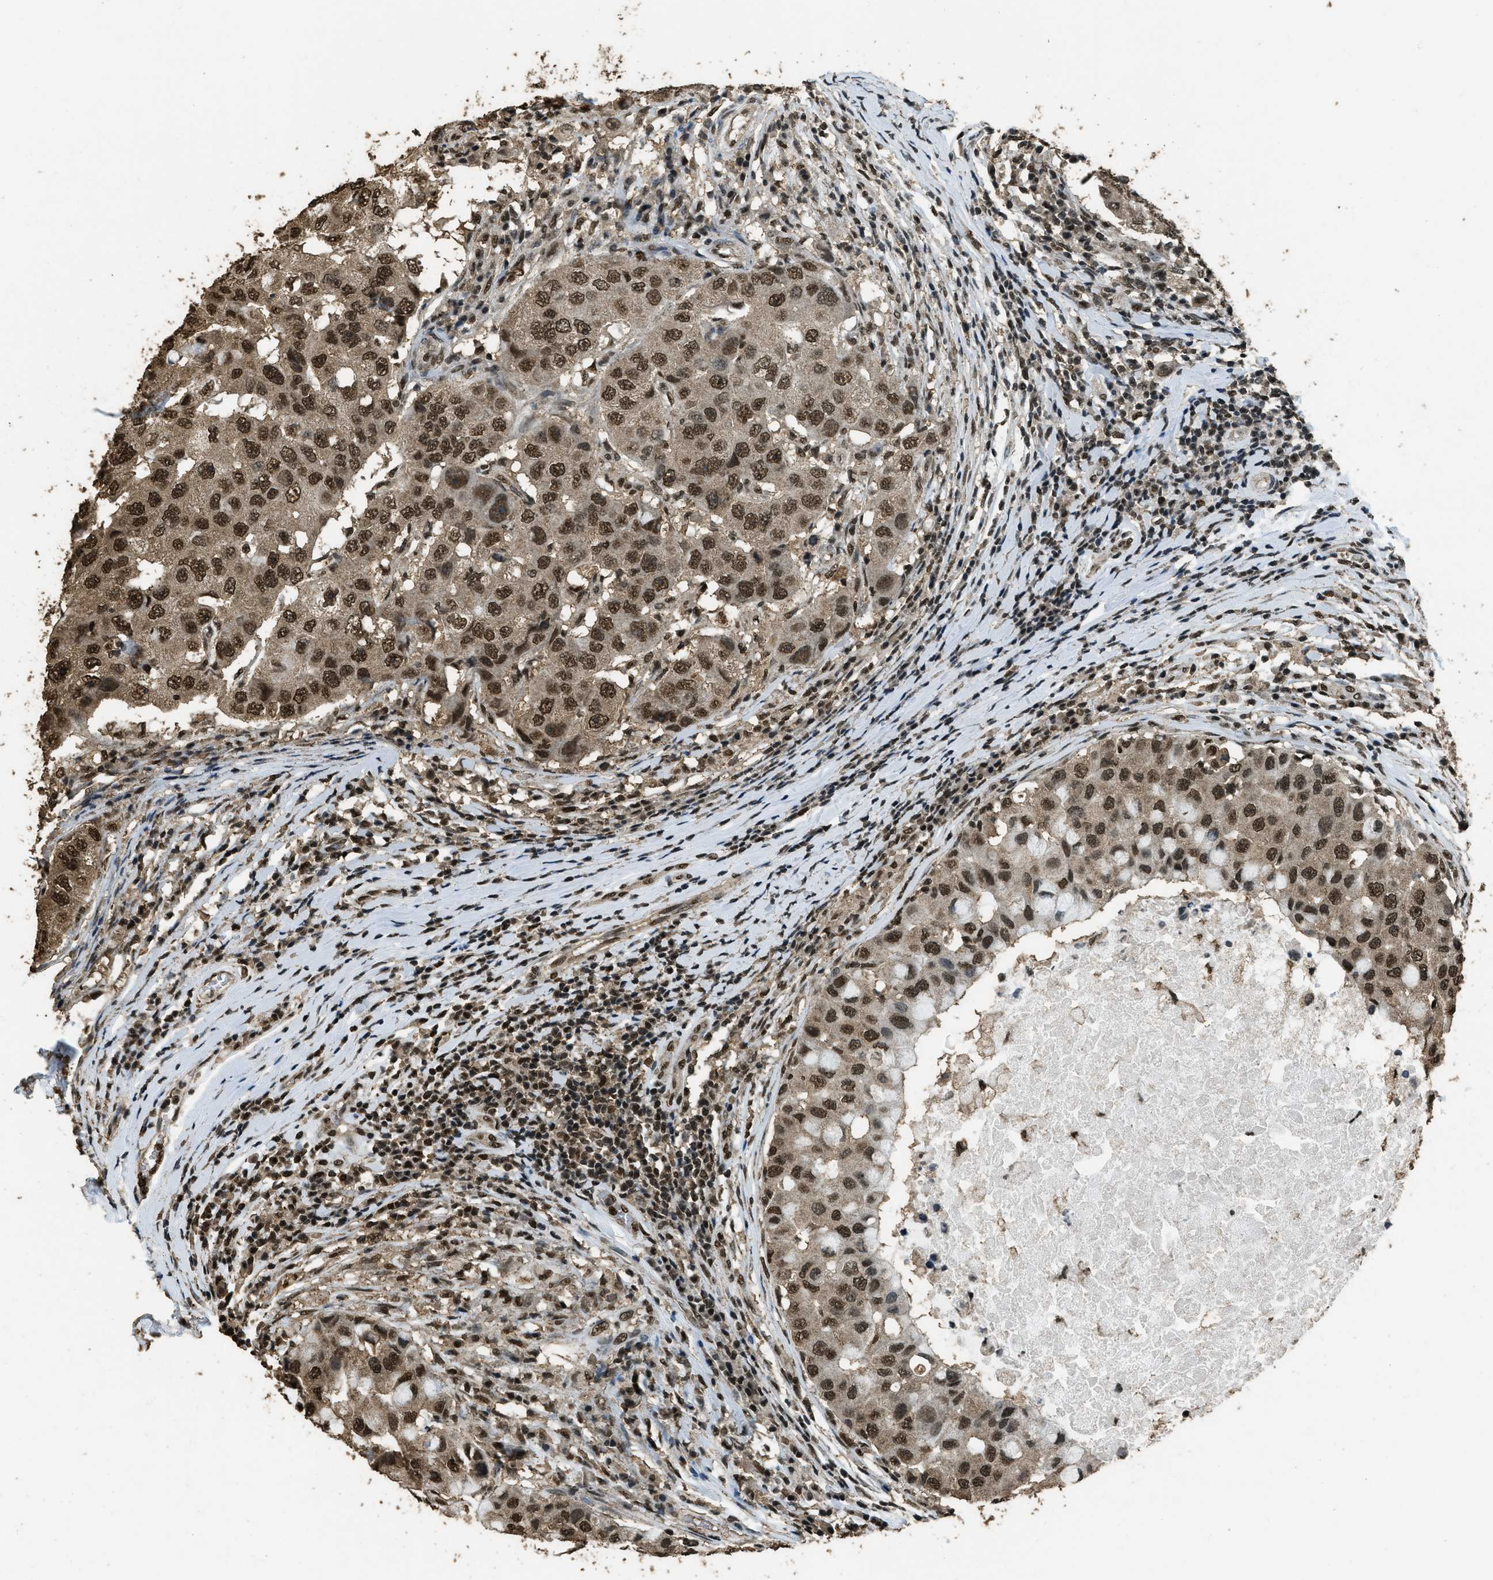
{"staining": {"intensity": "strong", "quantity": ">75%", "location": "nuclear"}, "tissue": "breast cancer", "cell_type": "Tumor cells", "image_type": "cancer", "snomed": [{"axis": "morphology", "description": "Duct carcinoma"}, {"axis": "topography", "description": "Breast"}], "caption": "Immunohistochemical staining of breast cancer shows strong nuclear protein expression in about >75% of tumor cells.", "gene": "MYB", "patient": {"sex": "female", "age": 27}}